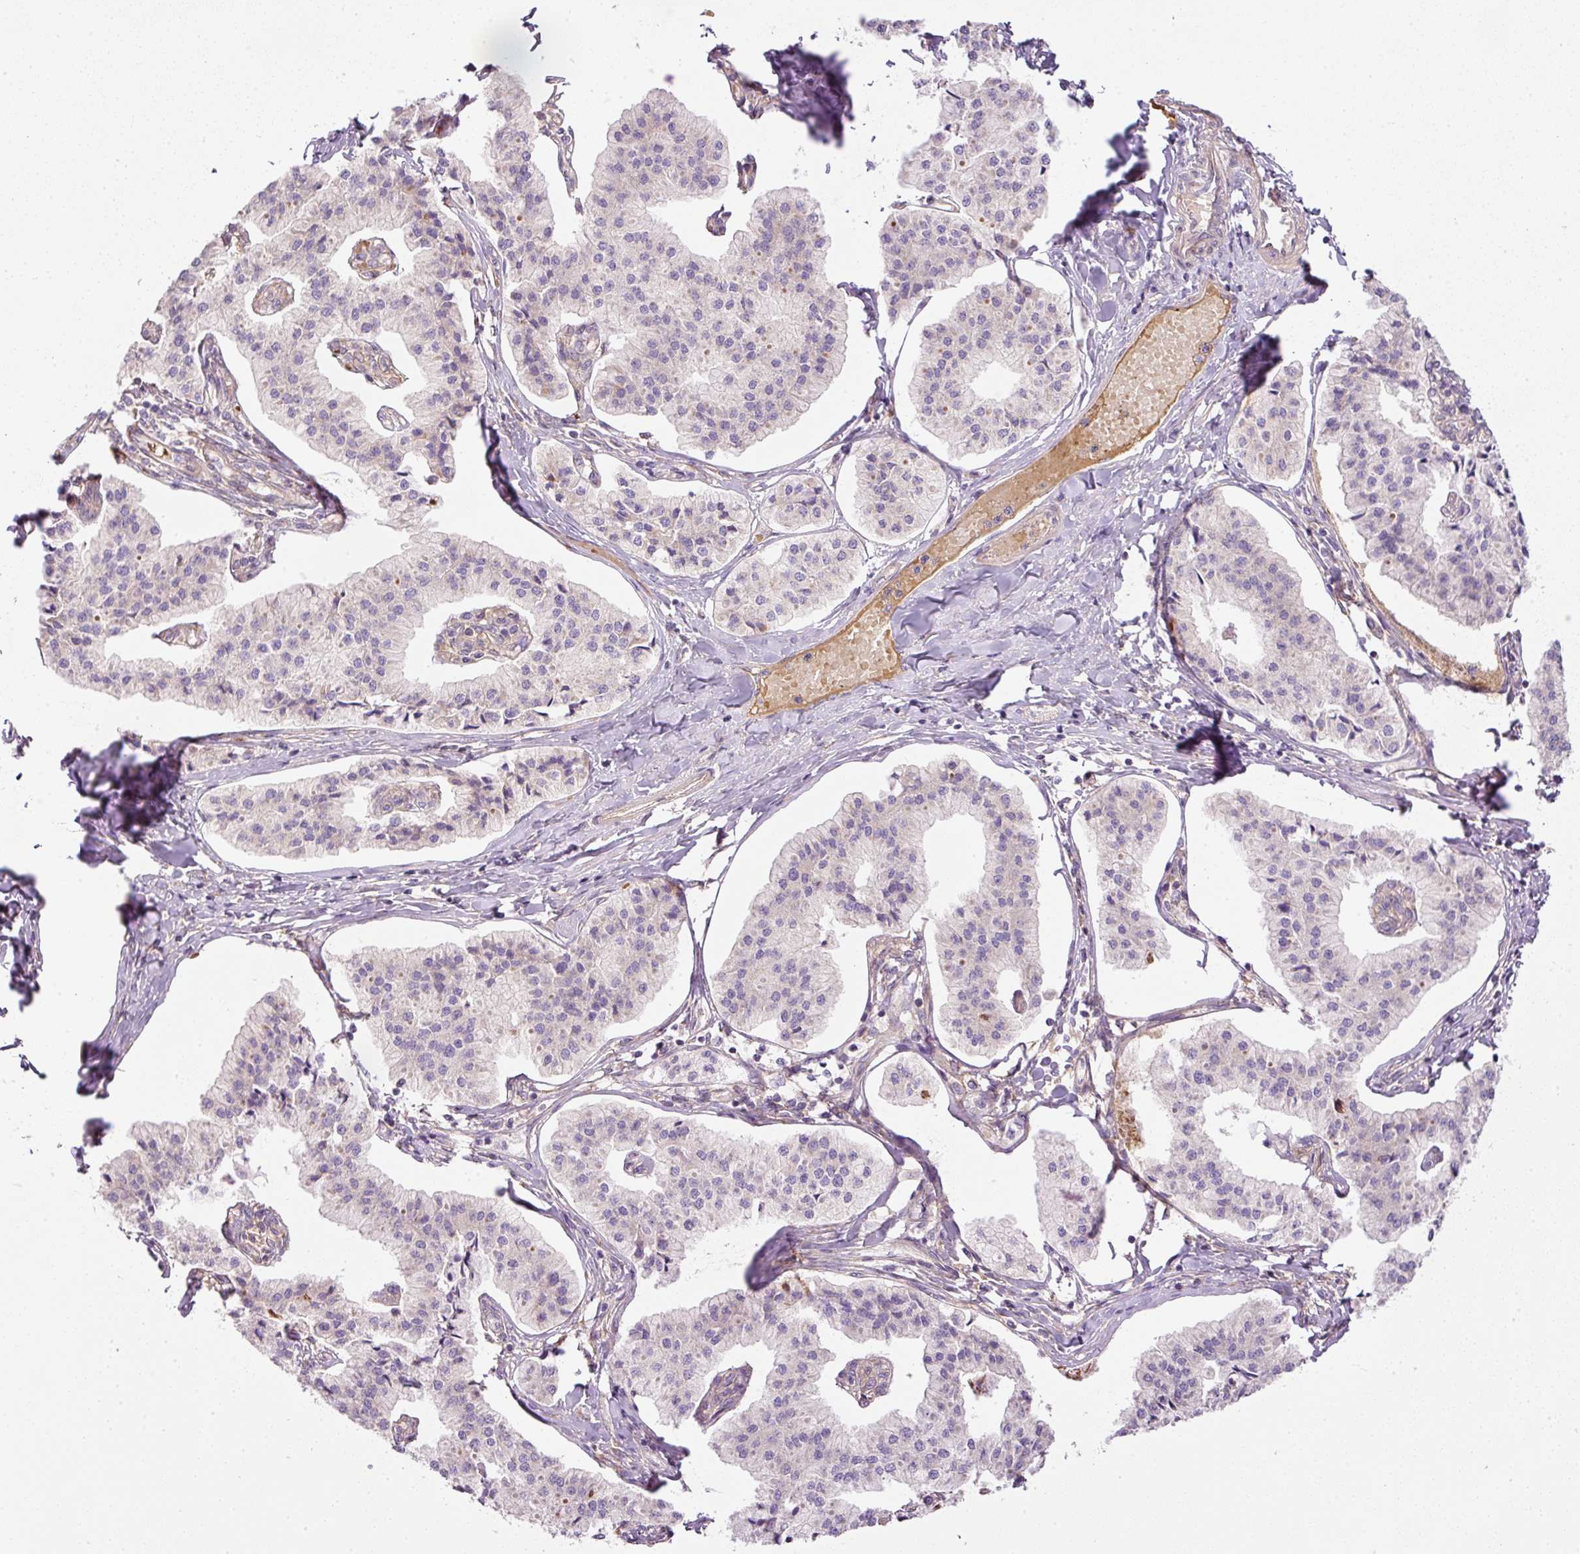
{"staining": {"intensity": "negative", "quantity": "none", "location": "none"}, "tissue": "pancreatic cancer", "cell_type": "Tumor cells", "image_type": "cancer", "snomed": [{"axis": "morphology", "description": "Adenocarcinoma, NOS"}, {"axis": "topography", "description": "Pancreas"}], "caption": "Immunohistochemical staining of pancreatic cancer (adenocarcinoma) reveals no significant positivity in tumor cells.", "gene": "TBC1D2B", "patient": {"sex": "female", "age": 50}}